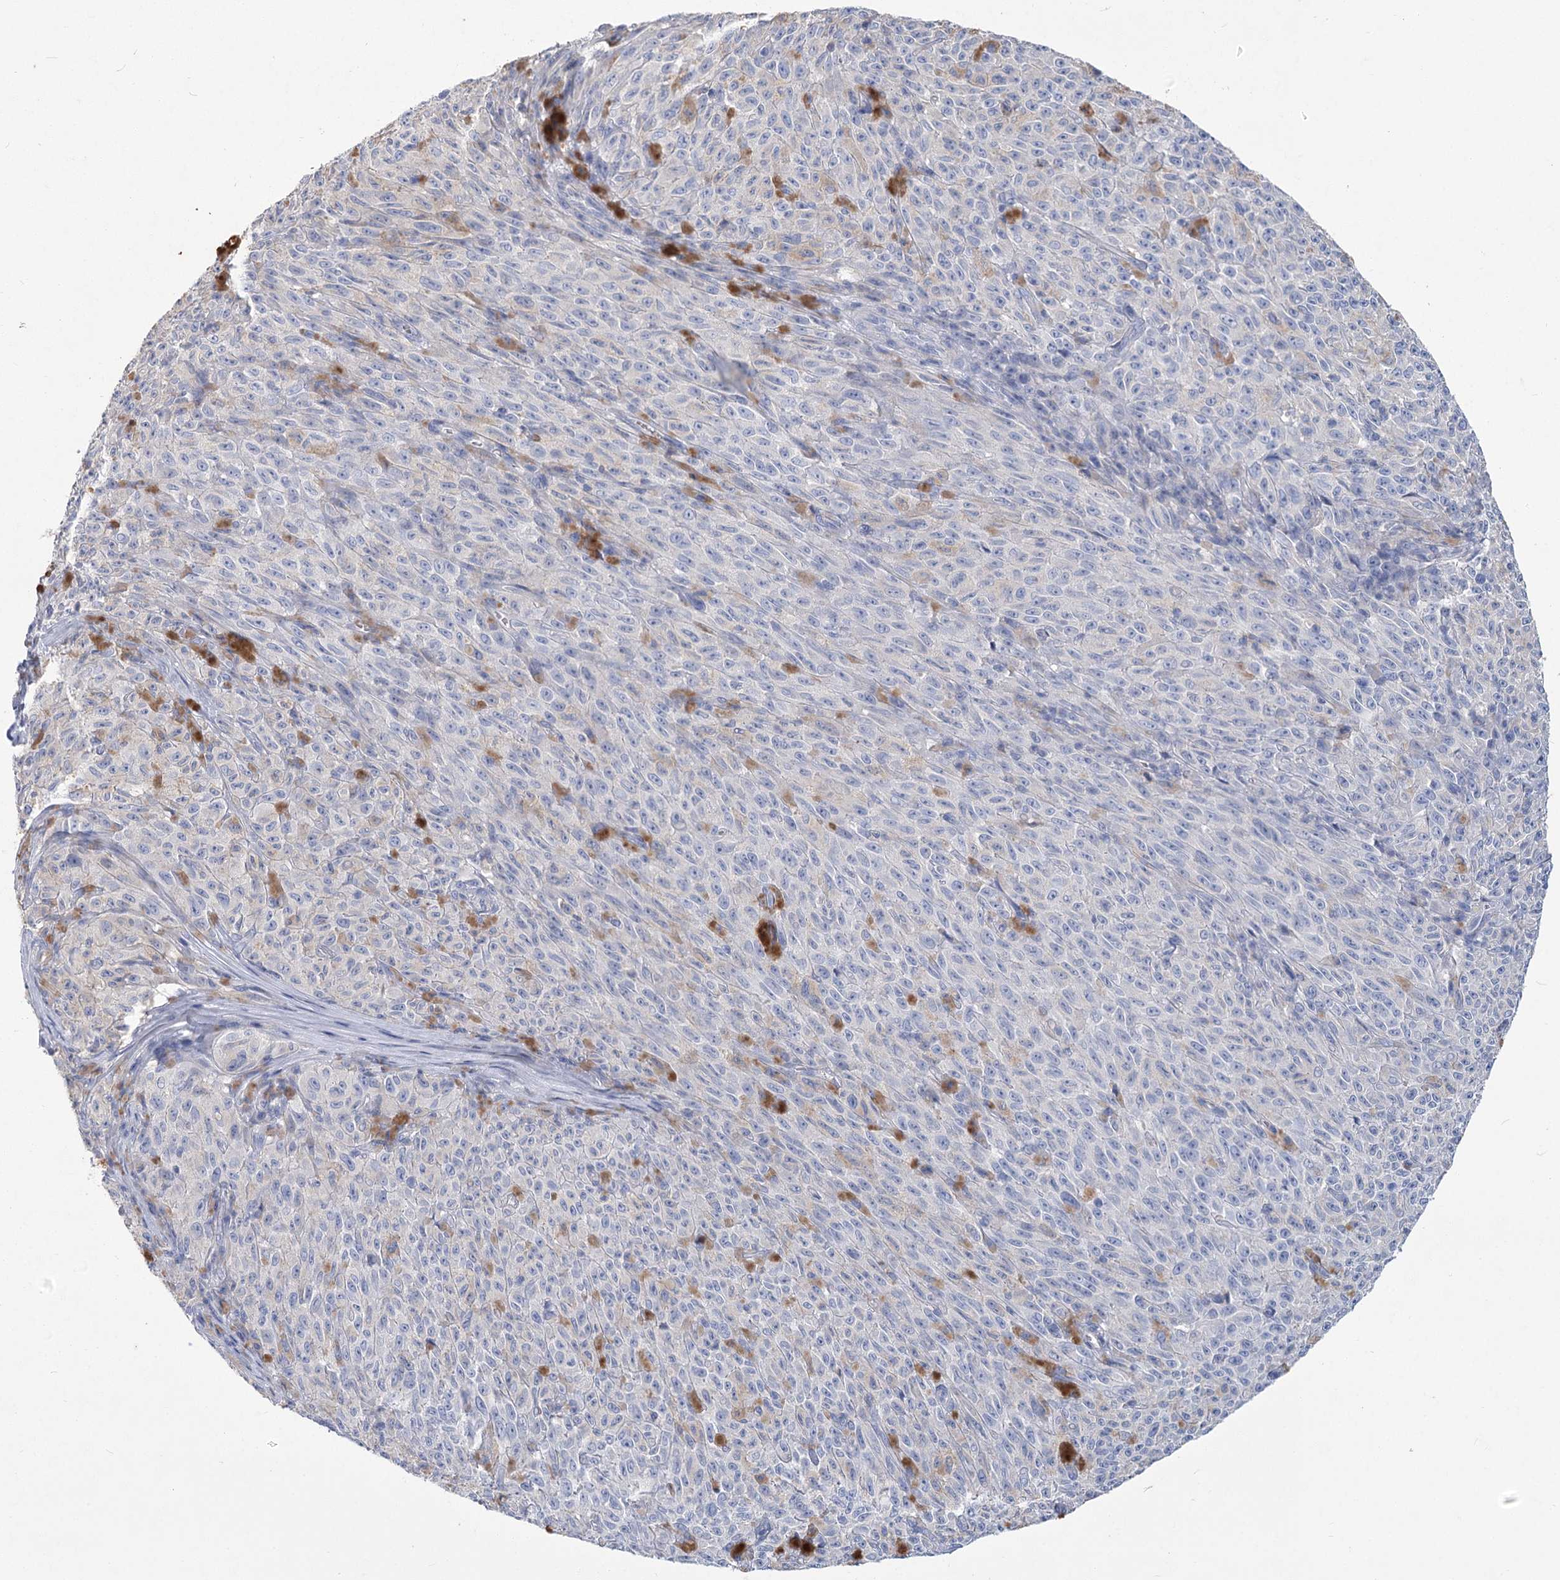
{"staining": {"intensity": "negative", "quantity": "none", "location": "none"}, "tissue": "melanoma", "cell_type": "Tumor cells", "image_type": "cancer", "snomed": [{"axis": "morphology", "description": "Malignant melanoma, NOS"}, {"axis": "topography", "description": "Skin"}], "caption": "An immunohistochemistry micrograph of malignant melanoma is shown. There is no staining in tumor cells of malignant melanoma.", "gene": "SLC9A3", "patient": {"sex": "female", "age": 82}}